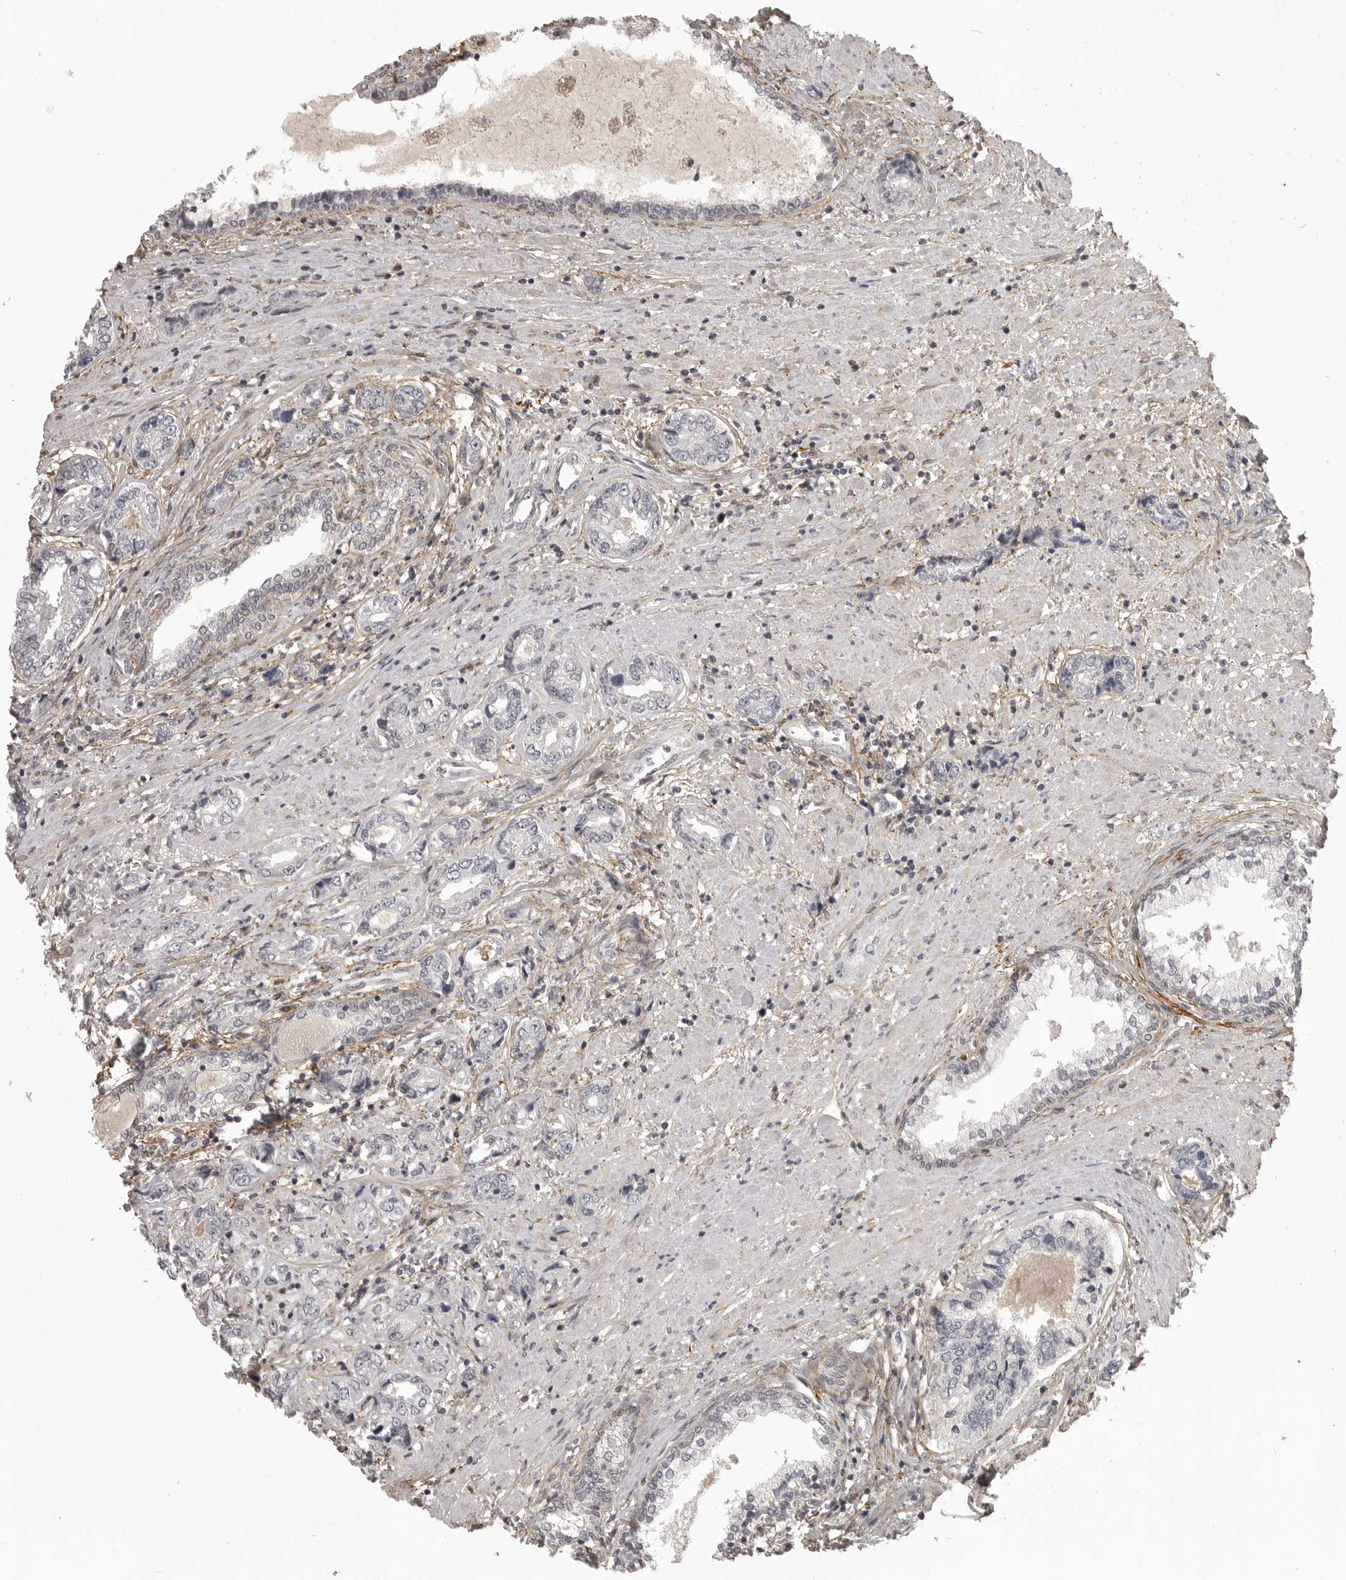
{"staining": {"intensity": "negative", "quantity": "none", "location": "none"}, "tissue": "prostate cancer", "cell_type": "Tumor cells", "image_type": "cancer", "snomed": [{"axis": "morphology", "description": "Adenocarcinoma, High grade"}, {"axis": "topography", "description": "Prostate"}], "caption": "There is no significant positivity in tumor cells of prostate cancer (high-grade adenocarcinoma).", "gene": "UROD", "patient": {"sex": "male", "age": 61}}